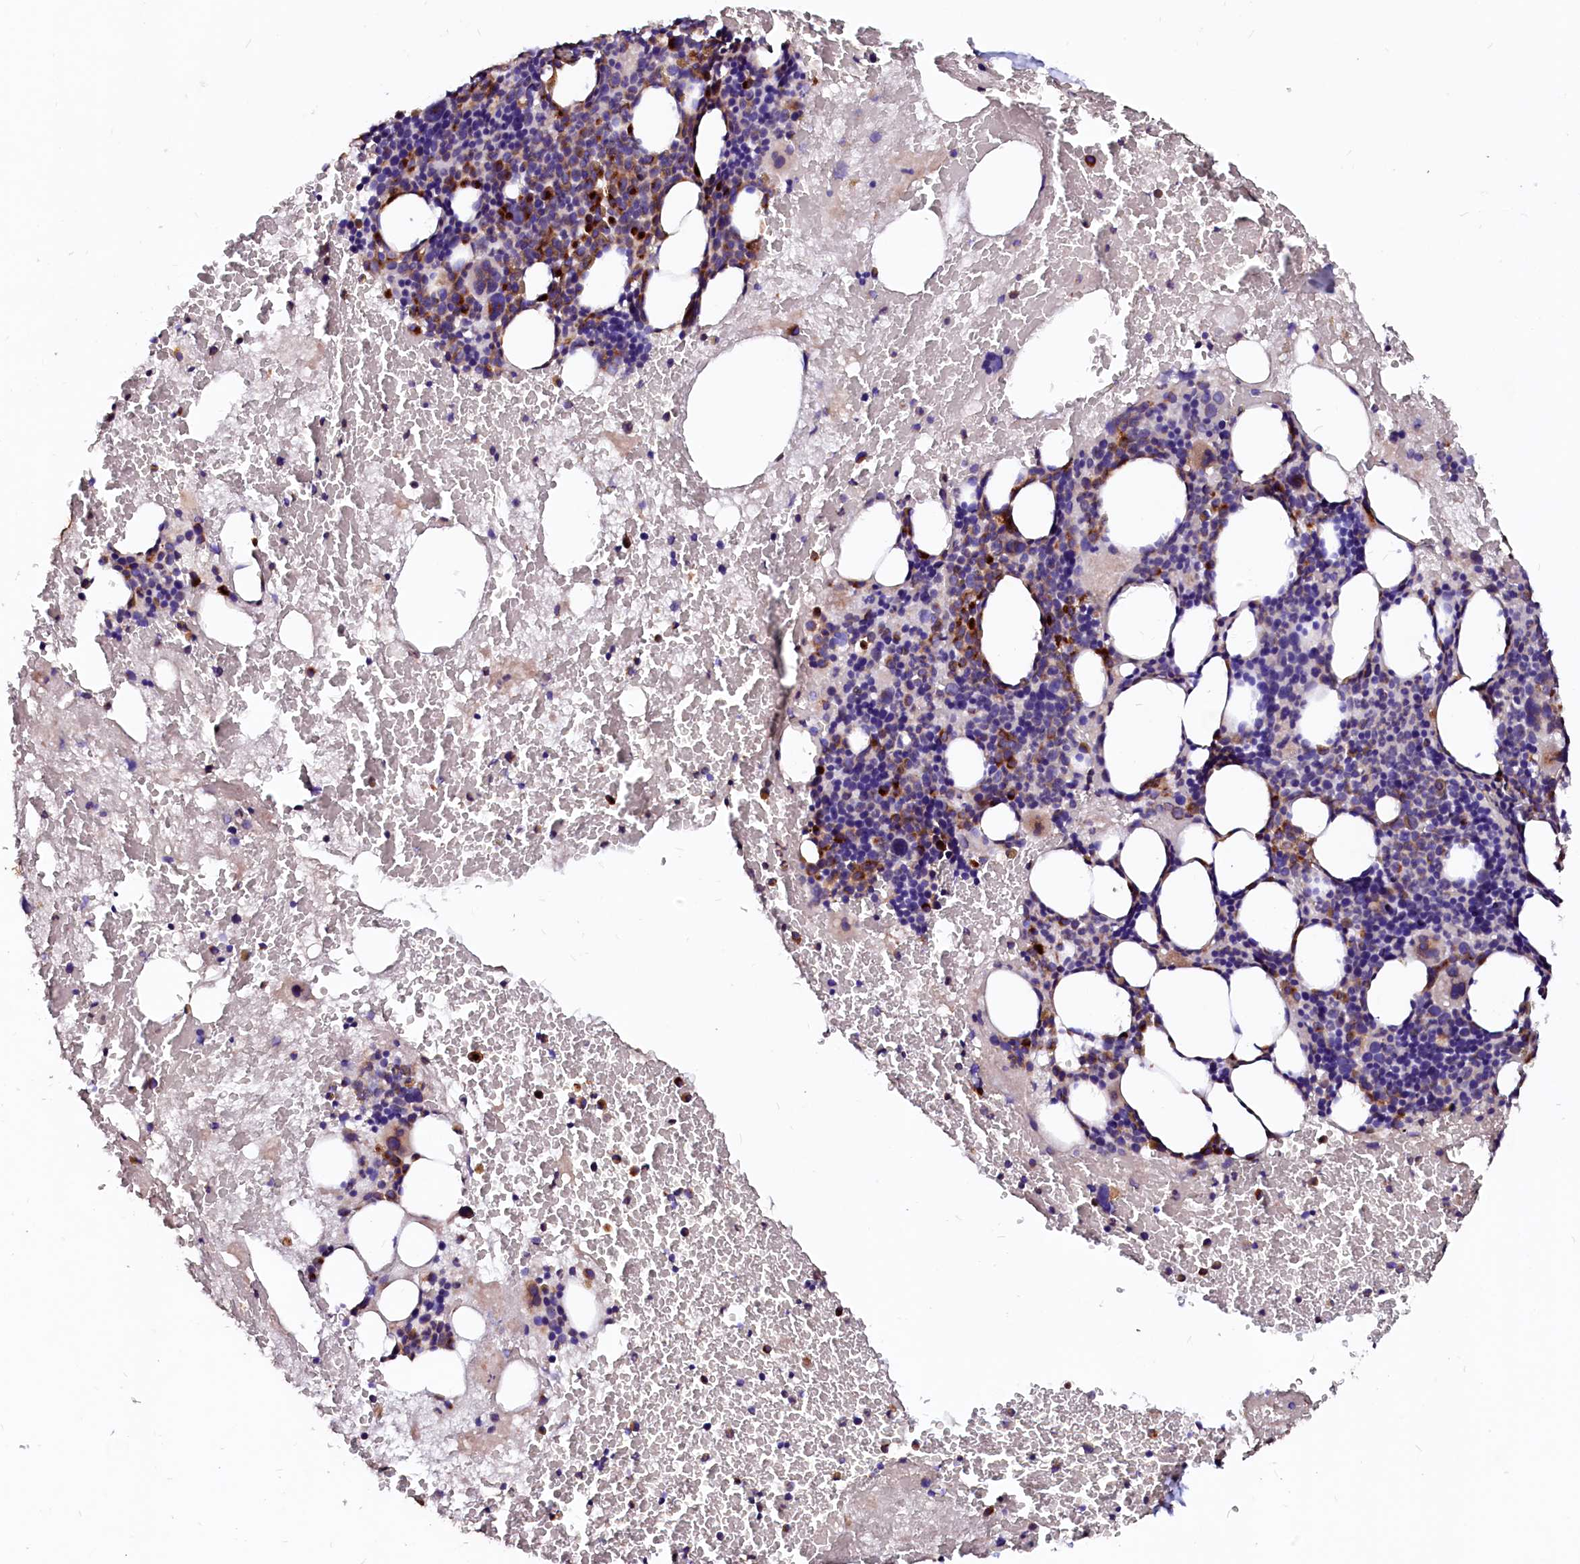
{"staining": {"intensity": "moderate", "quantity": "<25%", "location": "cytoplasmic/membranous"}, "tissue": "bone marrow", "cell_type": "Hematopoietic cells", "image_type": "normal", "snomed": [{"axis": "morphology", "description": "Normal tissue, NOS"}, {"axis": "topography", "description": "Bone marrow"}], "caption": "A low amount of moderate cytoplasmic/membranous positivity is seen in approximately <25% of hematopoietic cells in unremarkable bone marrow. The staining is performed using DAB (3,3'-diaminobenzidine) brown chromogen to label protein expression. The nuclei are counter-stained blue using hematoxylin.", "gene": "LMAN1", "patient": {"sex": "male", "age": 89}}